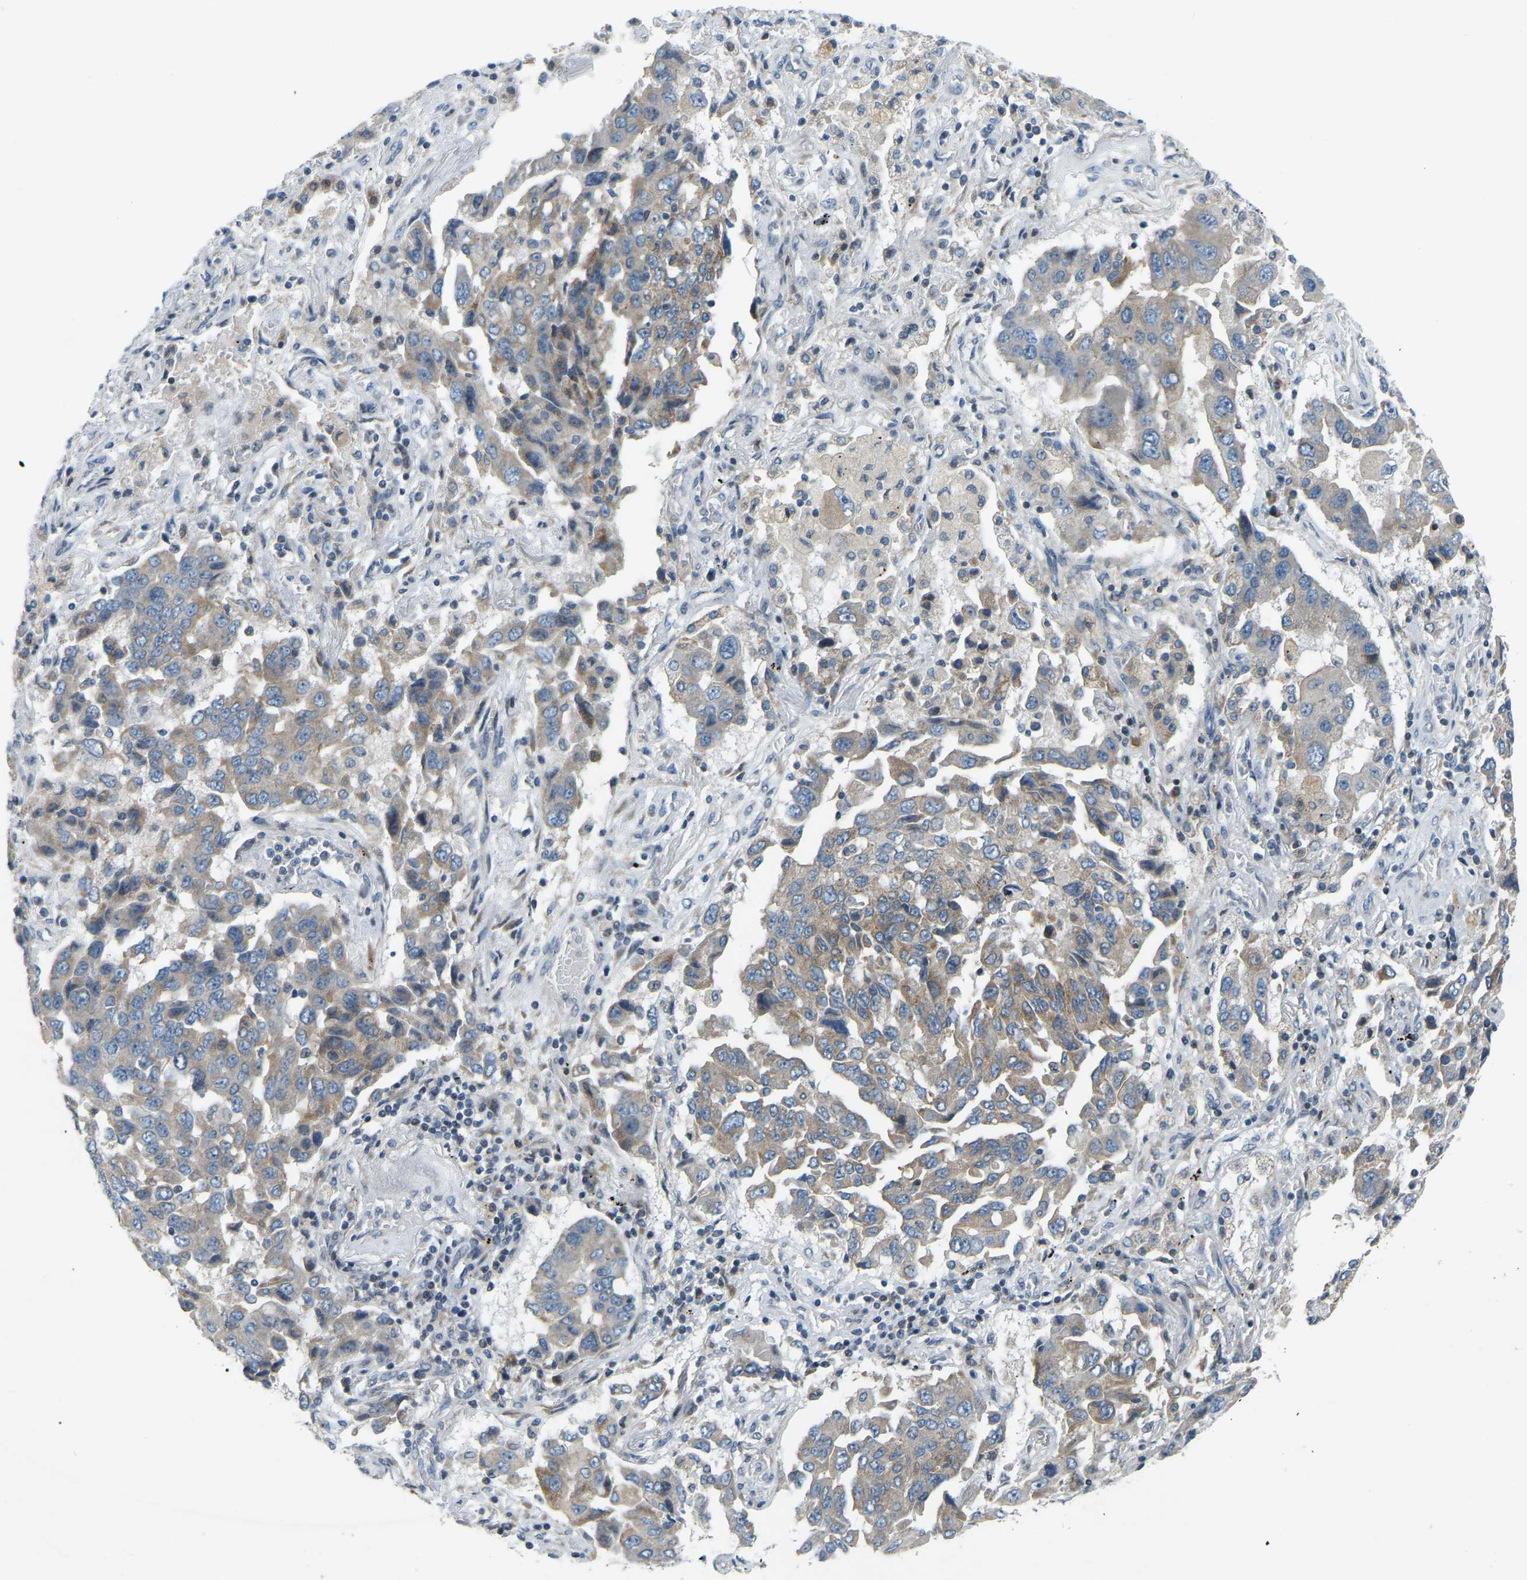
{"staining": {"intensity": "weak", "quantity": ">75%", "location": "cytoplasmic/membranous"}, "tissue": "lung cancer", "cell_type": "Tumor cells", "image_type": "cancer", "snomed": [{"axis": "morphology", "description": "Adenocarcinoma, NOS"}, {"axis": "topography", "description": "Lung"}], "caption": "The immunohistochemical stain highlights weak cytoplasmic/membranous positivity in tumor cells of lung cancer (adenocarcinoma) tissue.", "gene": "PARL", "patient": {"sex": "female", "age": 65}}